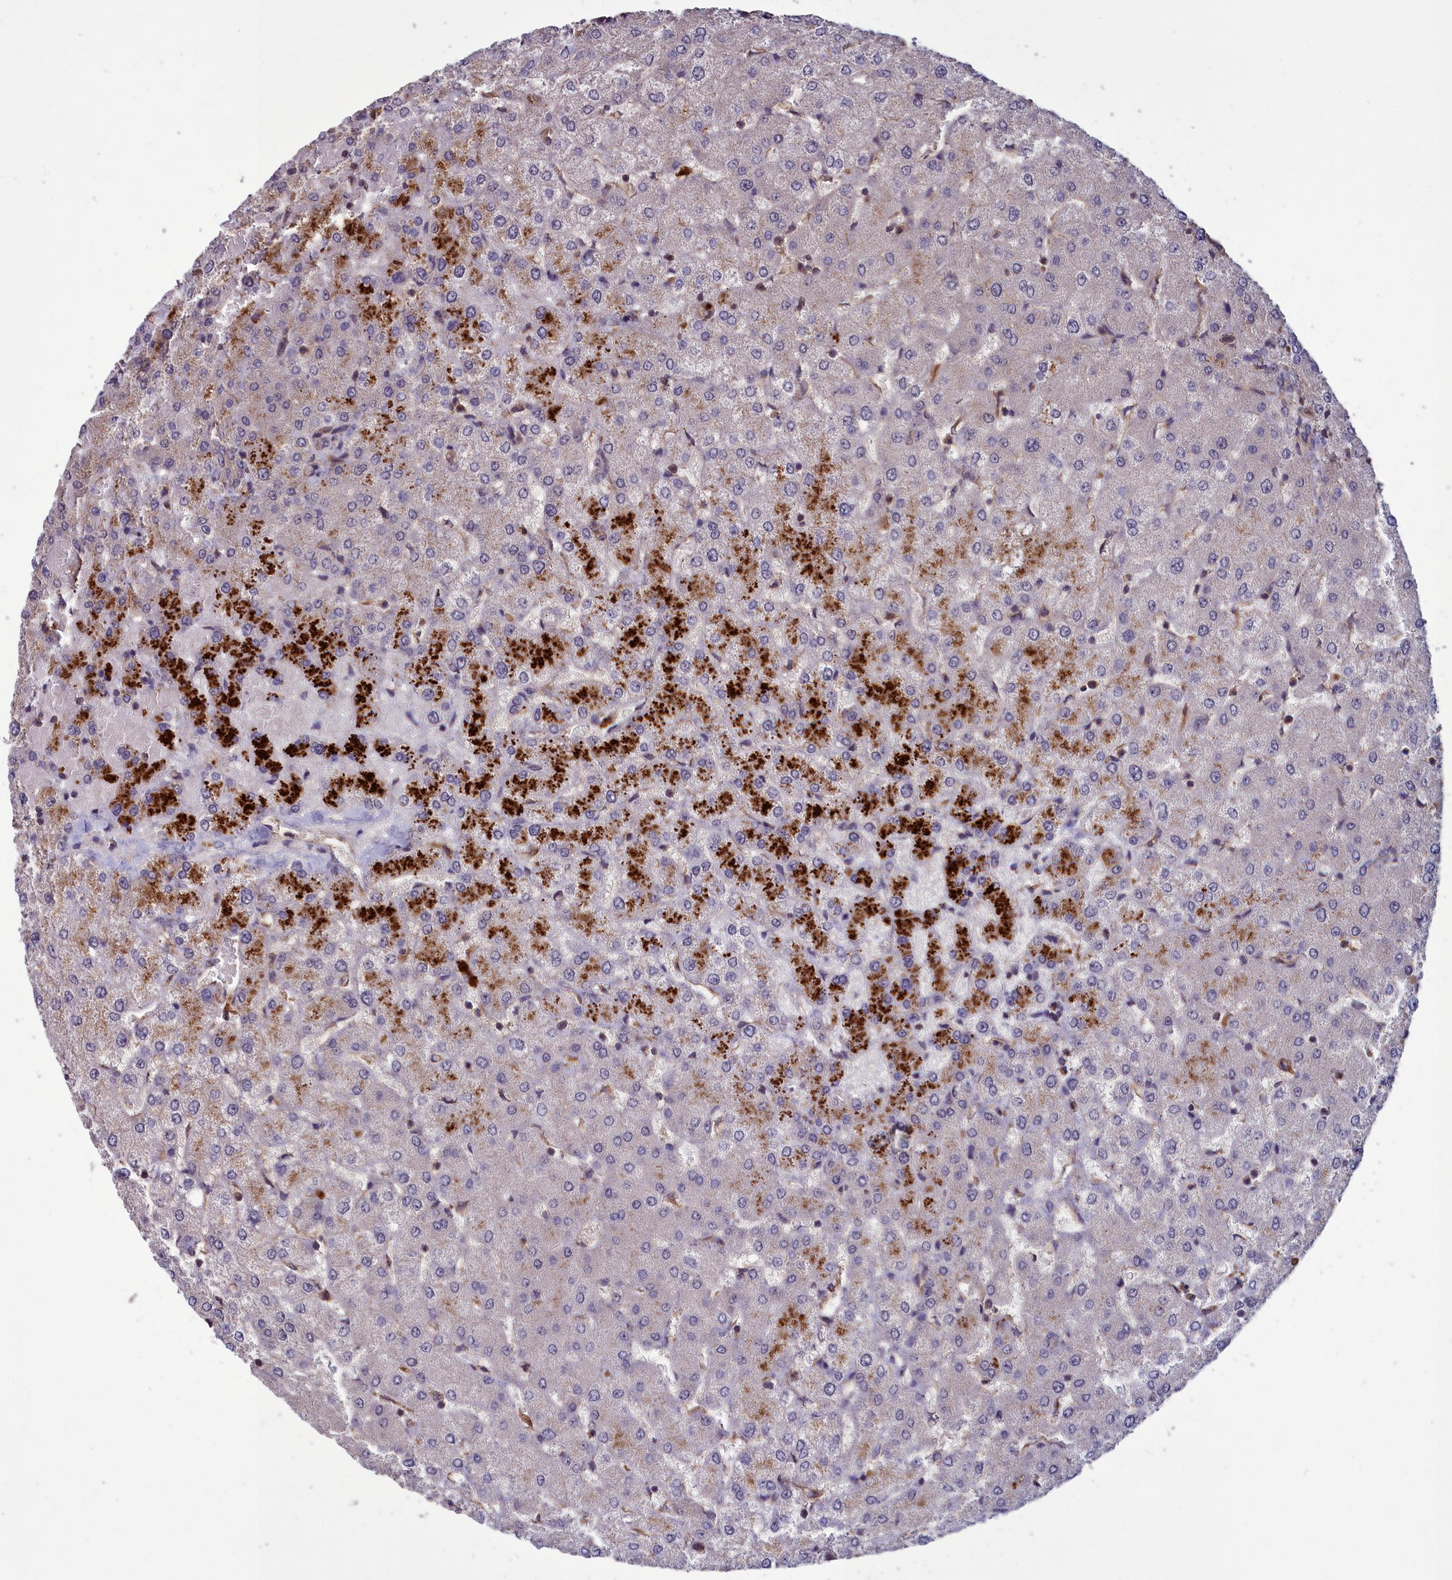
{"staining": {"intensity": "negative", "quantity": "none", "location": "none"}, "tissue": "liver", "cell_type": "Cholangiocytes", "image_type": "normal", "snomed": [{"axis": "morphology", "description": "Normal tissue, NOS"}, {"axis": "topography", "description": "Liver"}], "caption": "Cholangiocytes show no significant protein positivity in benign liver. Nuclei are stained in blue.", "gene": "DAPK3", "patient": {"sex": "female", "age": 54}}